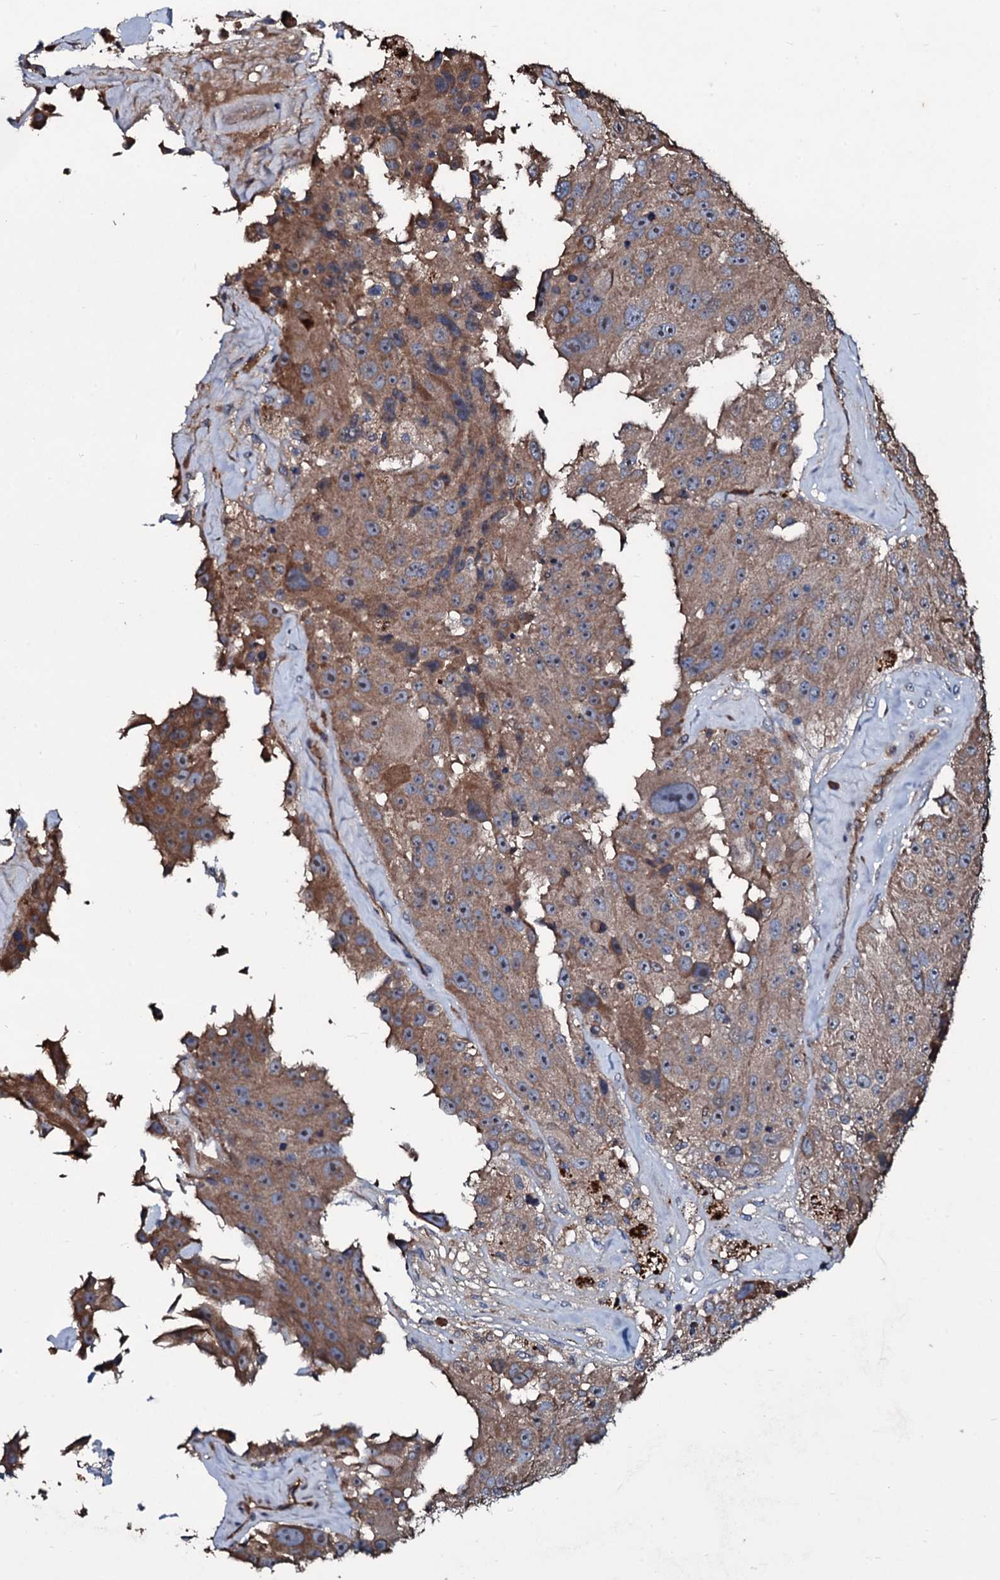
{"staining": {"intensity": "moderate", "quantity": ">75%", "location": "cytoplasmic/membranous"}, "tissue": "melanoma", "cell_type": "Tumor cells", "image_type": "cancer", "snomed": [{"axis": "morphology", "description": "Malignant melanoma, Metastatic site"}, {"axis": "topography", "description": "Lymph node"}], "caption": "A micrograph of human melanoma stained for a protein reveals moderate cytoplasmic/membranous brown staining in tumor cells.", "gene": "DMAC2", "patient": {"sex": "male", "age": 62}}